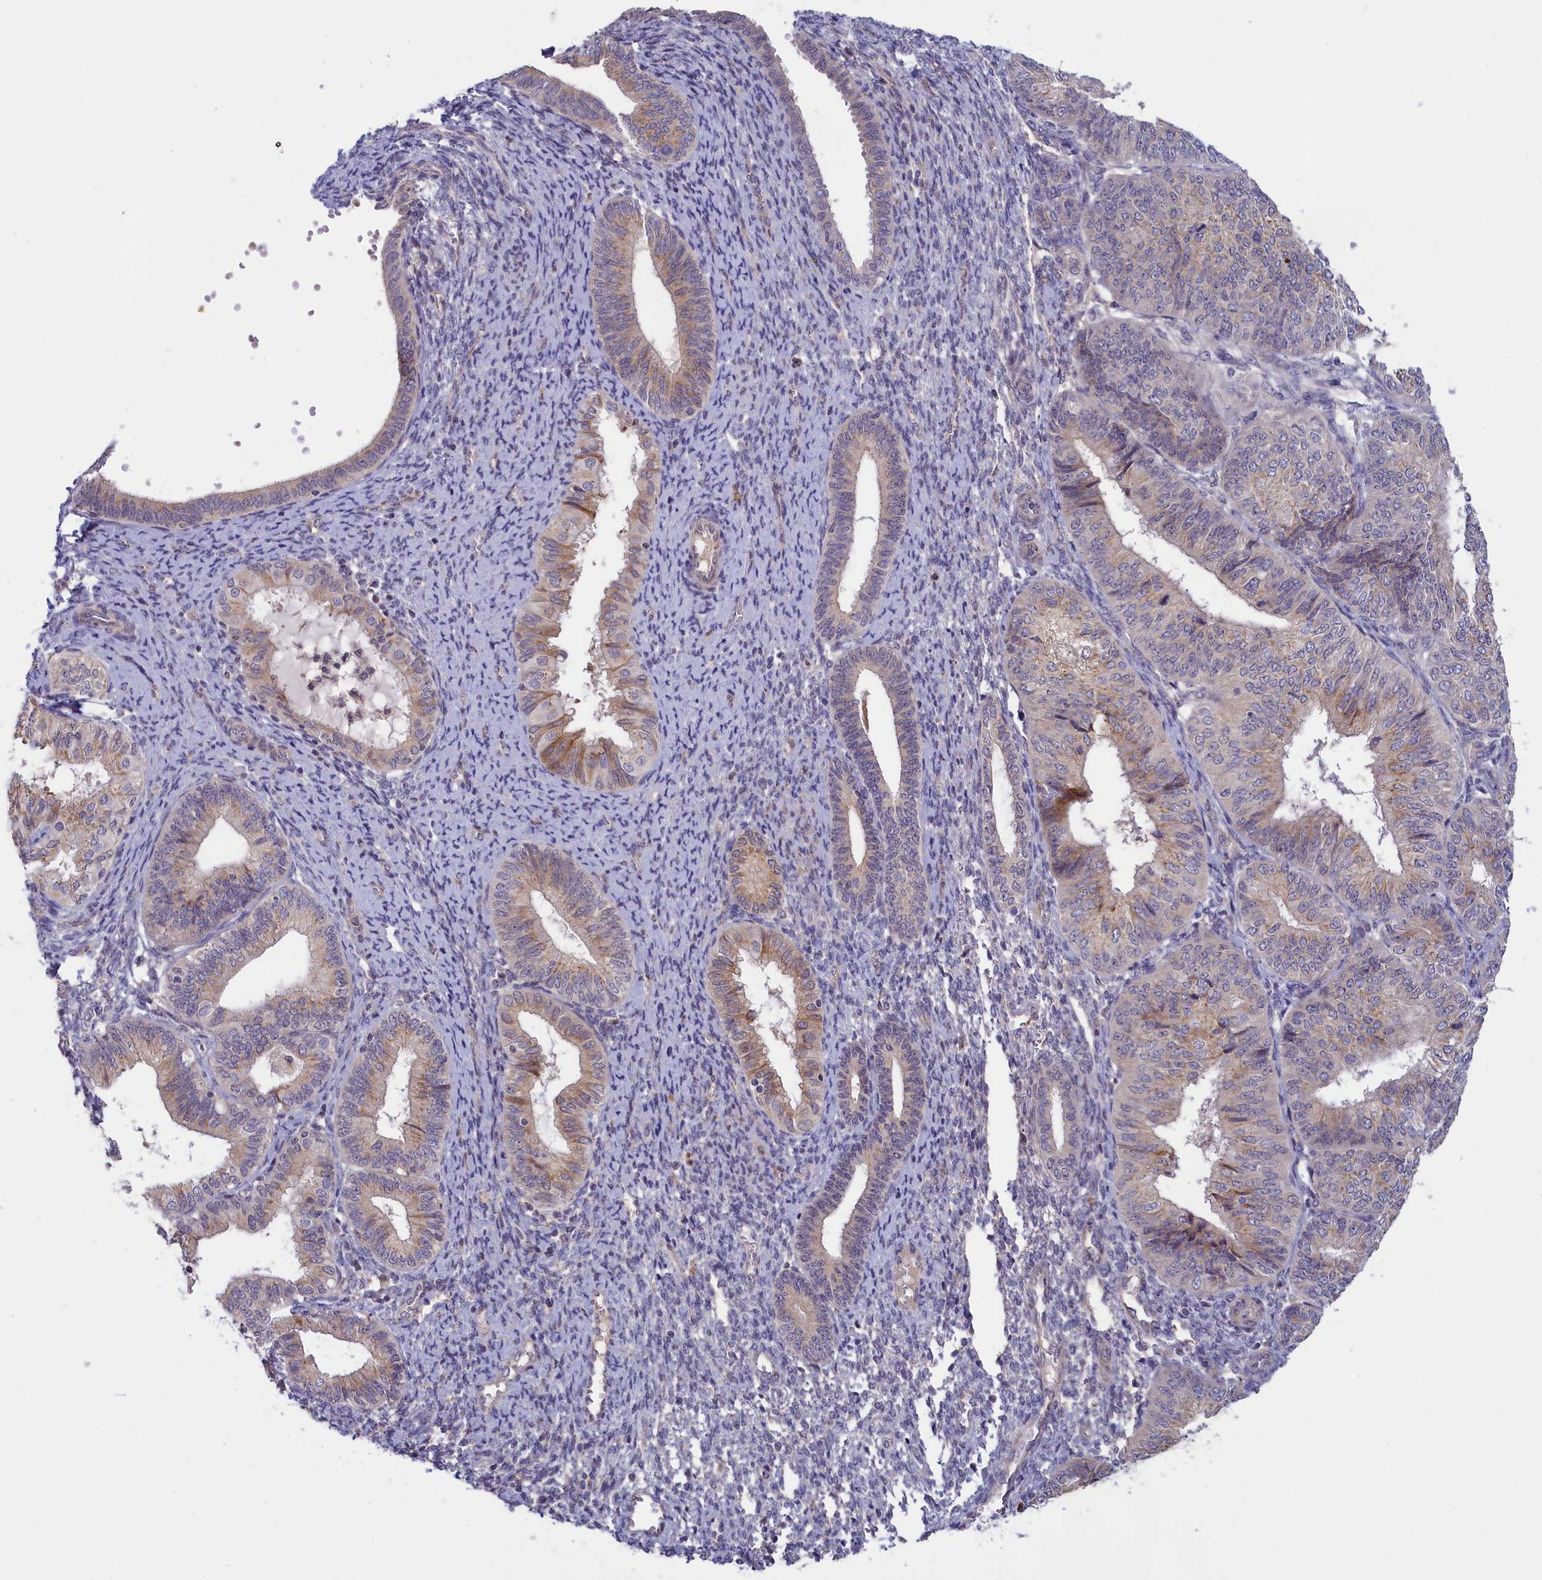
{"staining": {"intensity": "moderate", "quantity": "<25%", "location": "cytoplasmic/membranous"}, "tissue": "endometrial cancer", "cell_type": "Tumor cells", "image_type": "cancer", "snomed": [{"axis": "morphology", "description": "Adenocarcinoma, NOS"}, {"axis": "topography", "description": "Endometrium"}], "caption": "There is low levels of moderate cytoplasmic/membranous positivity in tumor cells of adenocarcinoma (endometrial), as demonstrated by immunohistochemical staining (brown color).", "gene": "IGFALS", "patient": {"sex": "female", "age": 58}}